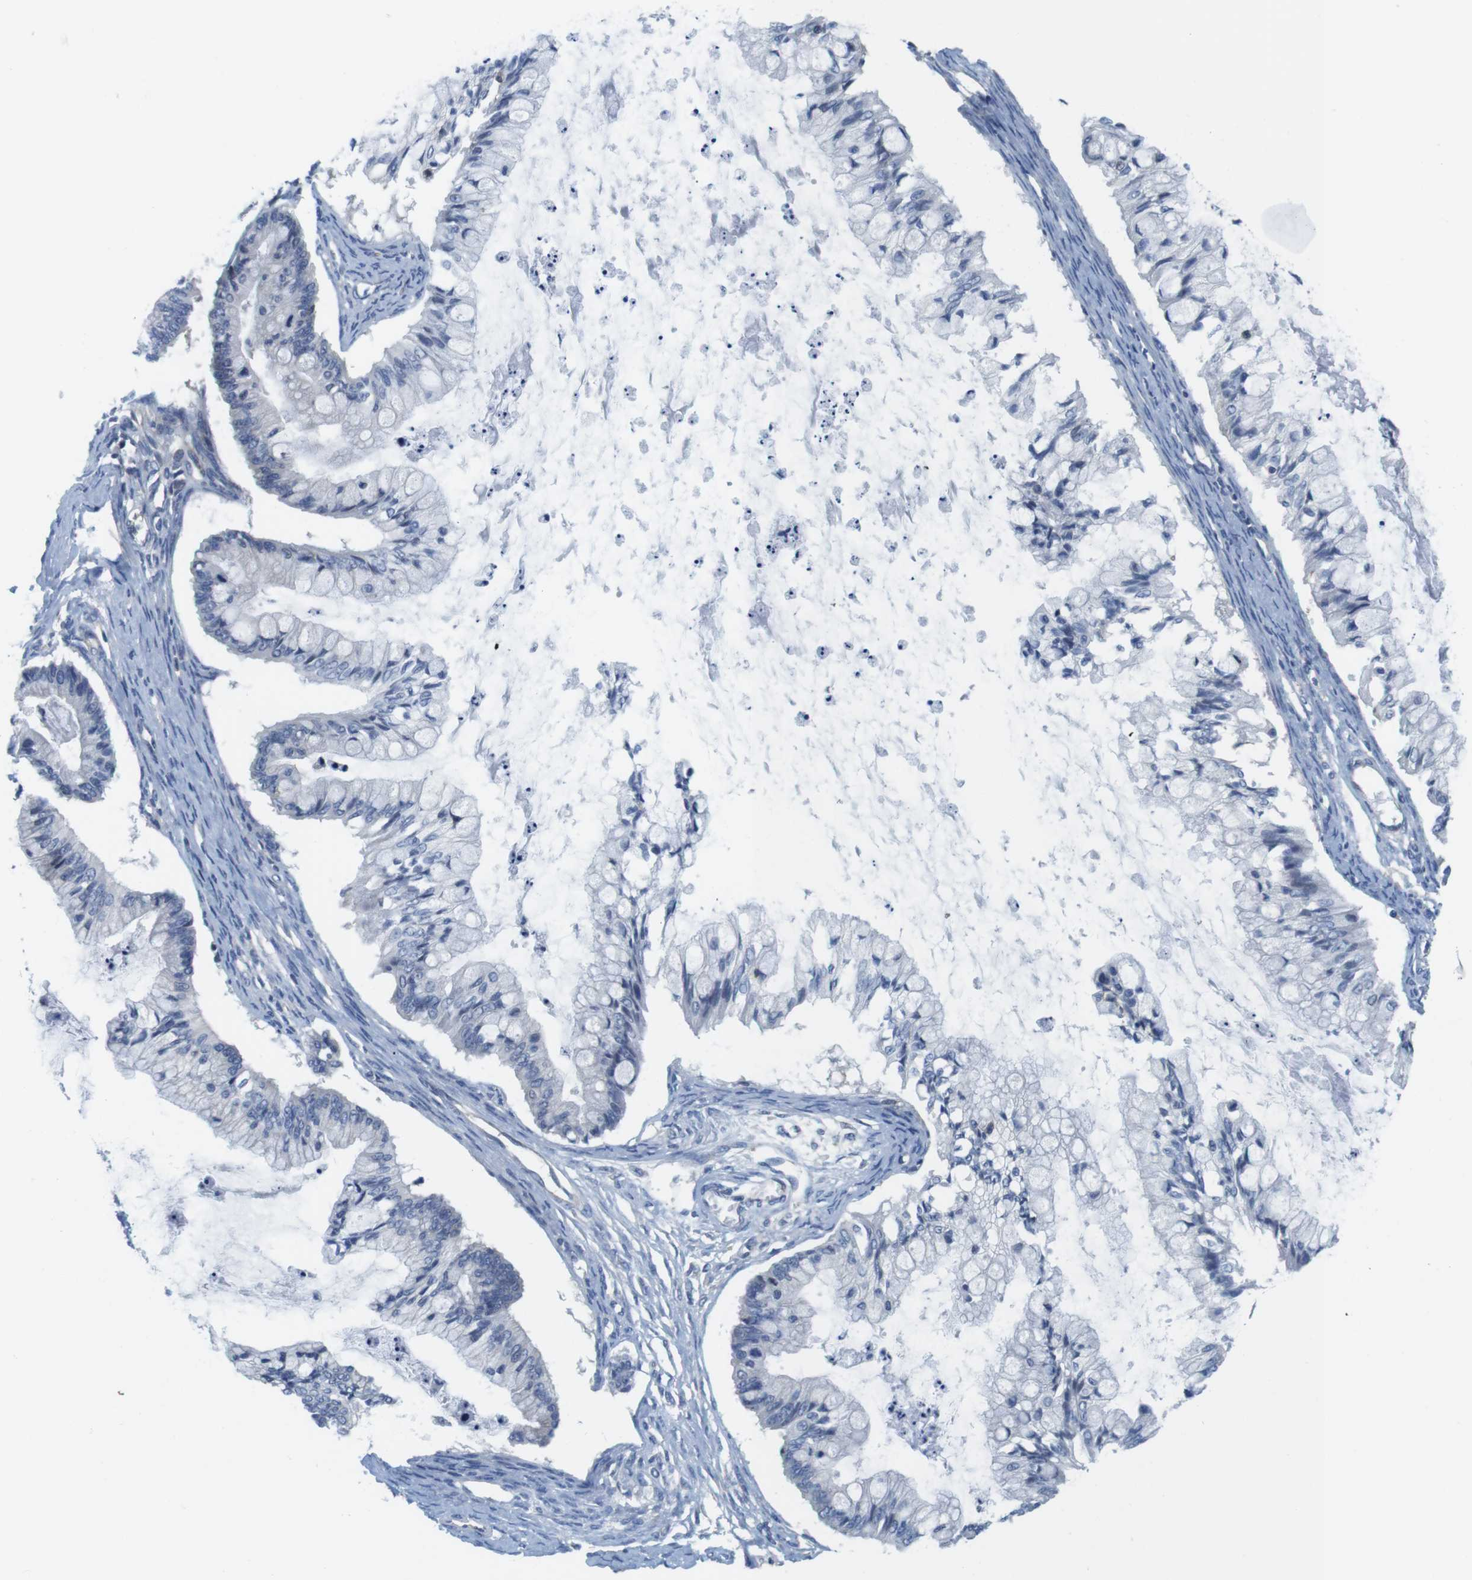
{"staining": {"intensity": "negative", "quantity": "none", "location": "none"}, "tissue": "ovarian cancer", "cell_type": "Tumor cells", "image_type": "cancer", "snomed": [{"axis": "morphology", "description": "Cystadenocarcinoma, mucinous, NOS"}, {"axis": "topography", "description": "Ovary"}], "caption": "Image shows no significant protein expression in tumor cells of ovarian cancer. (DAB (3,3'-diaminobenzidine) immunohistochemistry, high magnification).", "gene": "HERPUD2", "patient": {"sex": "female", "age": 57}}